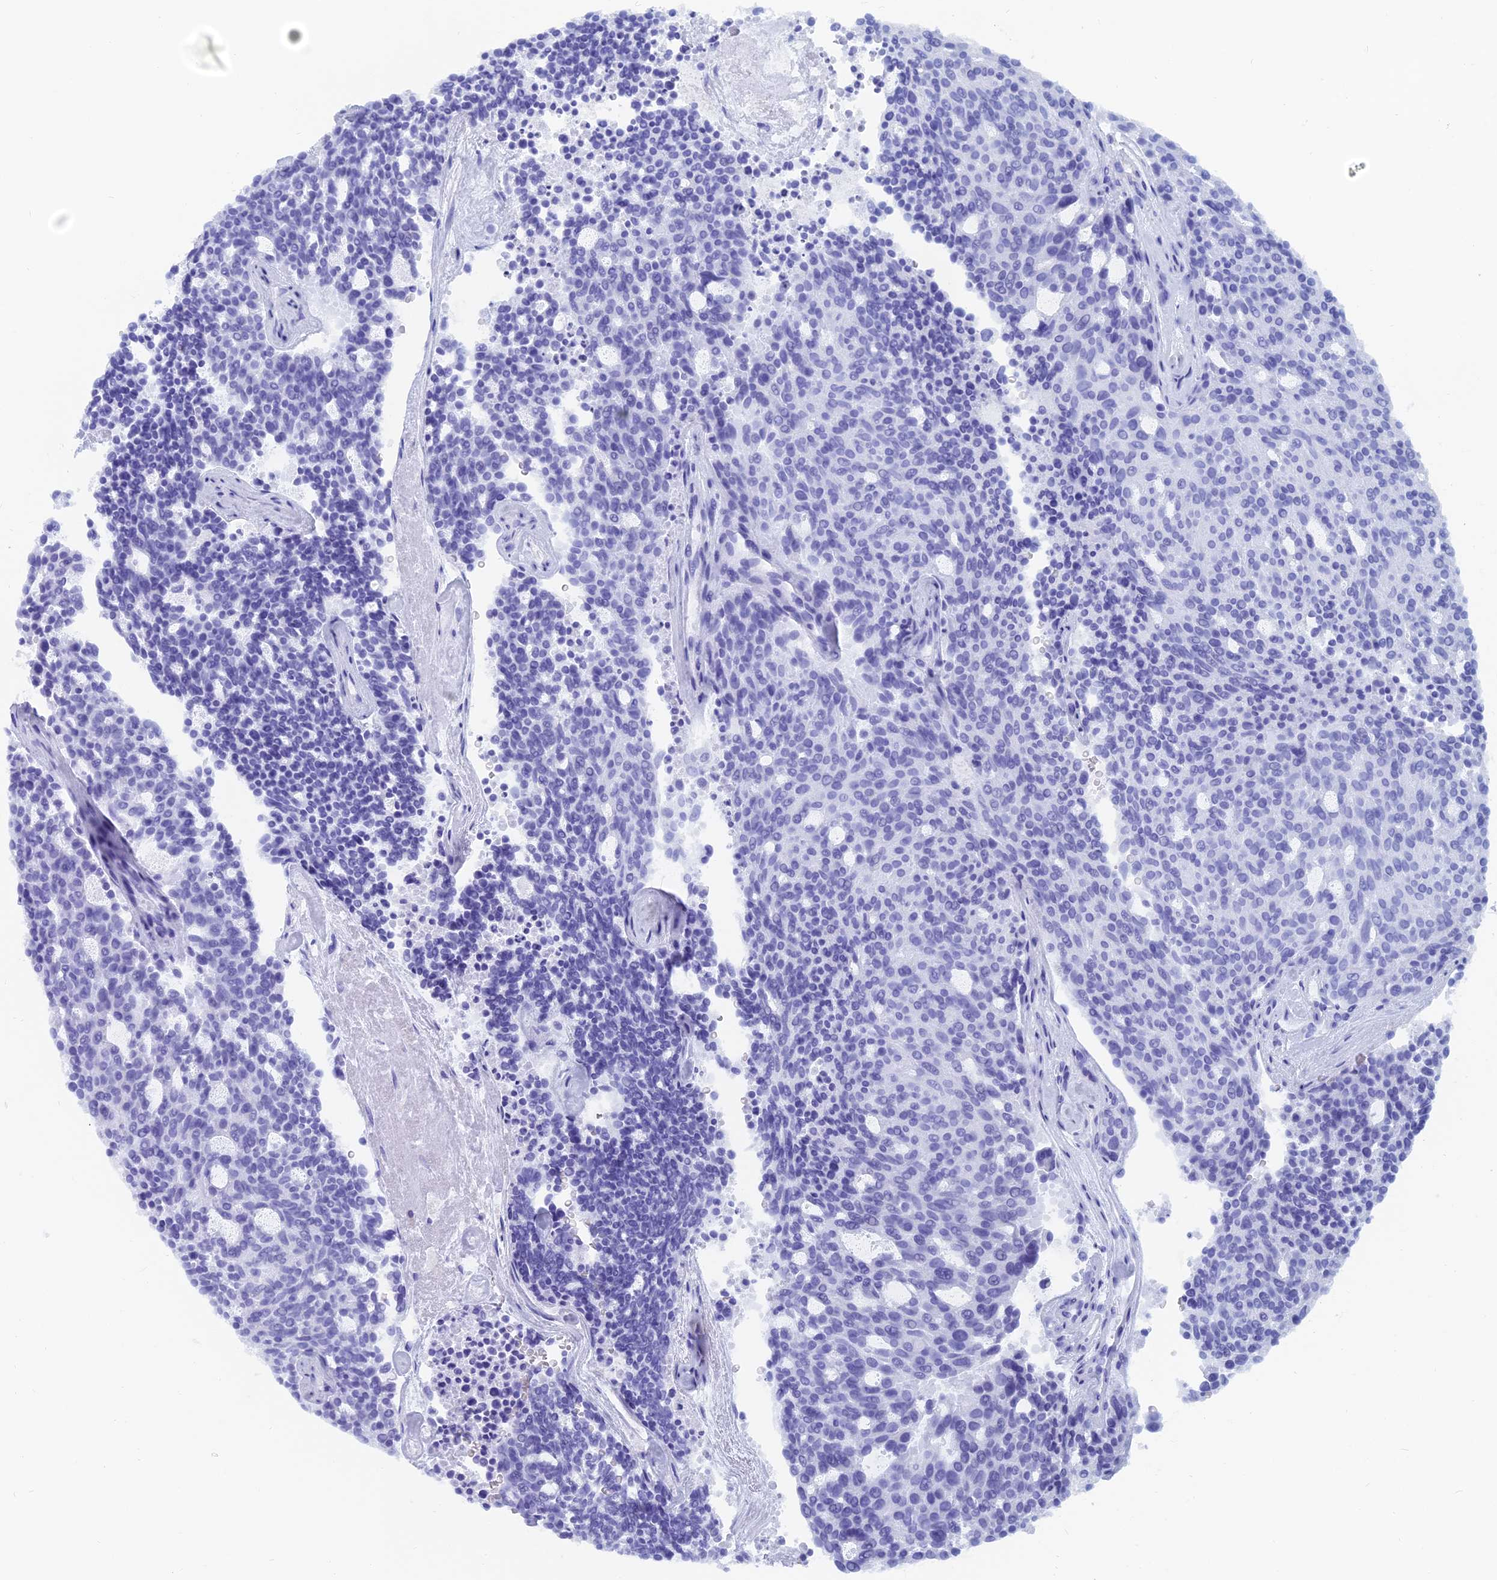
{"staining": {"intensity": "negative", "quantity": "none", "location": "none"}, "tissue": "carcinoid", "cell_type": "Tumor cells", "image_type": "cancer", "snomed": [{"axis": "morphology", "description": "Carcinoid, malignant, NOS"}, {"axis": "topography", "description": "Pancreas"}], "caption": "A histopathology image of human carcinoid is negative for staining in tumor cells.", "gene": "CAPS", "patient": {"sex": "female", "age": 54}}